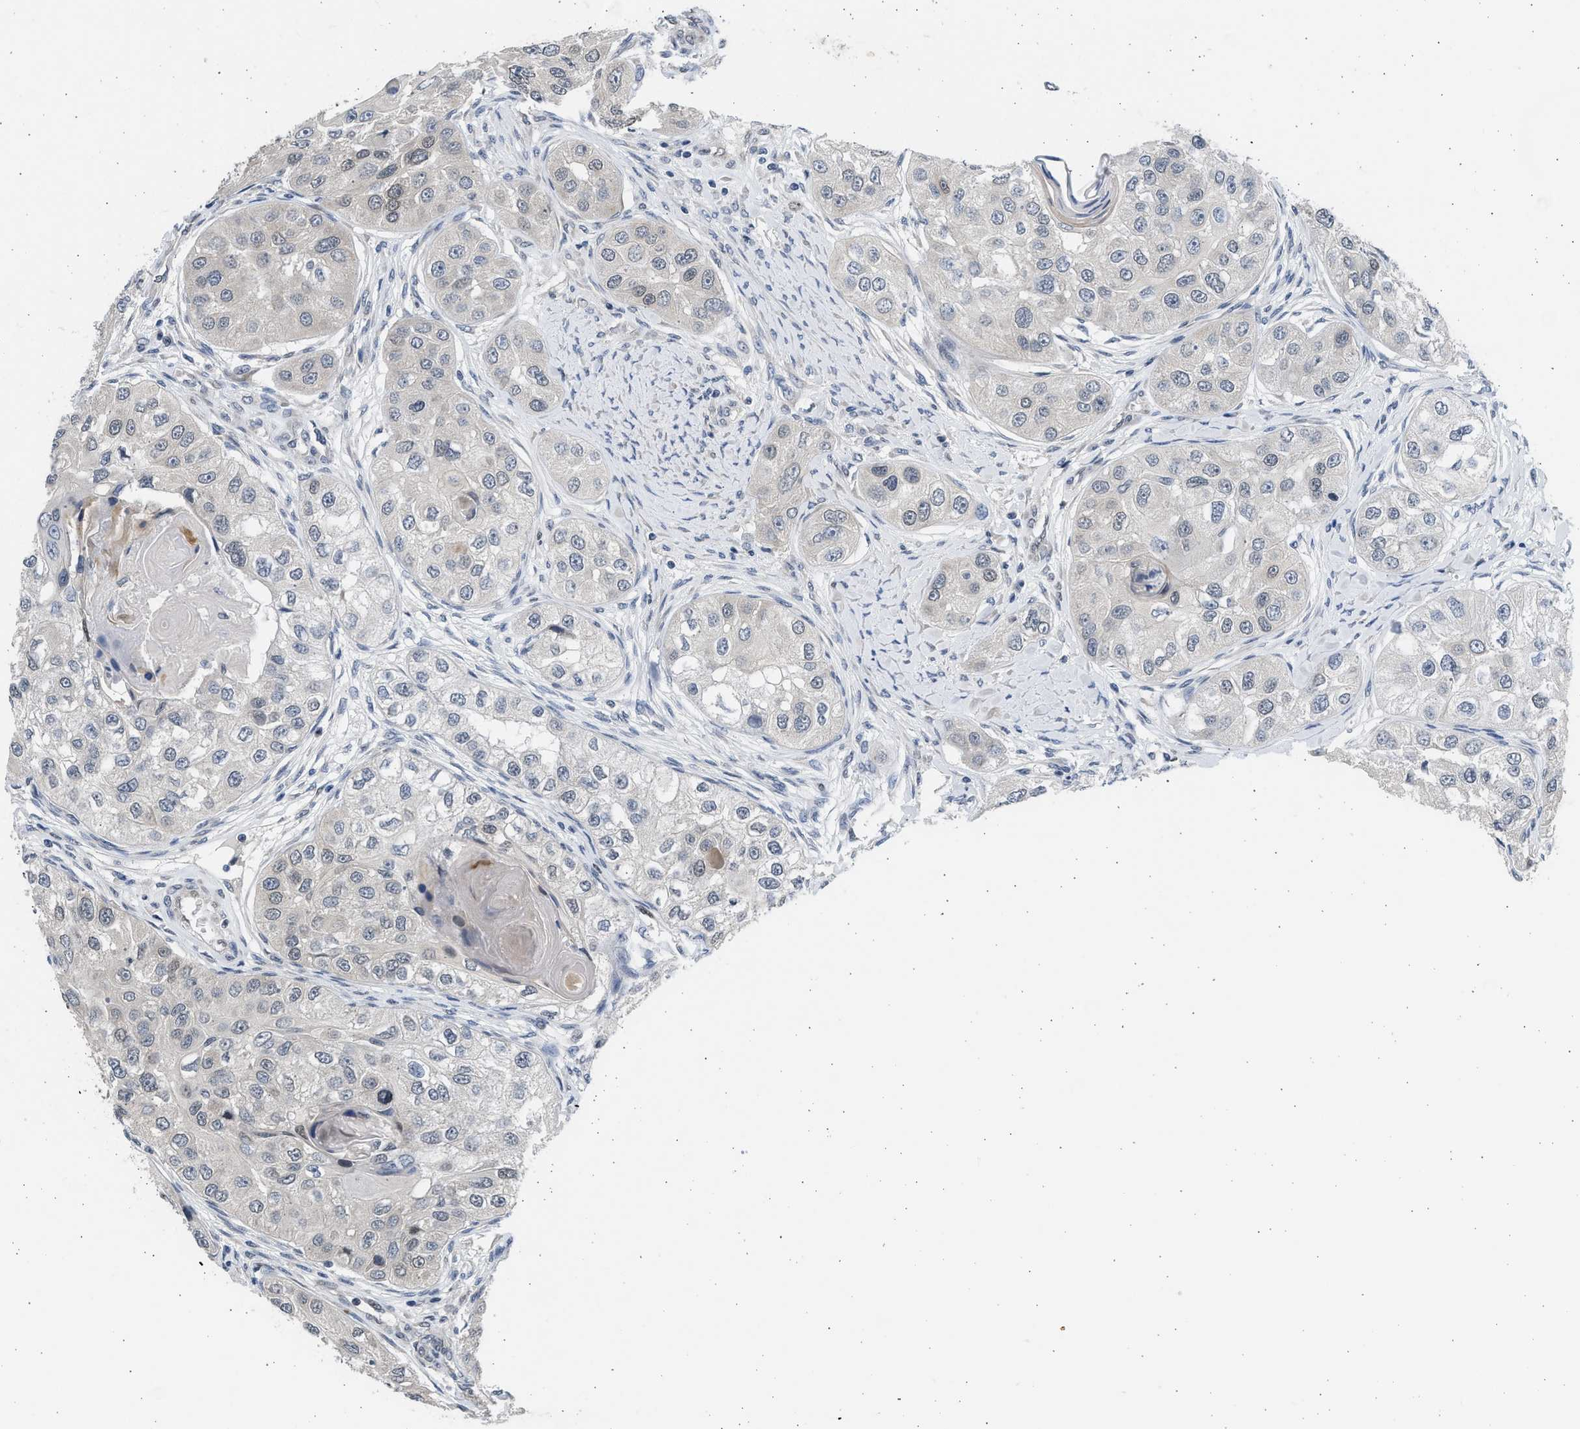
{"staining": {"intensity": "moderate", "quantity": "<25%", "location": "nuclear"}, "tissue": "head and neck cancer", "cell_type": "Tumor cells", "image_type": "cancer", "snomed": [{"axis": "morphology", "description": "Normal tissue, NOS"}, {"axis": "morphology", "description": "Squamous cell carcinoma, NOS"}, {"axis": "topography", "description": "Skeletal muscle"}, {"axis": "topography", "description": "Head-Neck"}], "caption": "Immunohistochemical staining of head and neck cancer (squamous cell carcinoma) displays moderate nuclear protein positivity in approximately <25% of tumor cells. Using DAB (brown) and hematoxylin (blue) stains, captured at high magnification using brightfield microscopy.", "gene": "HMGN3", "patient": {"sex": "male", "age": 51}}